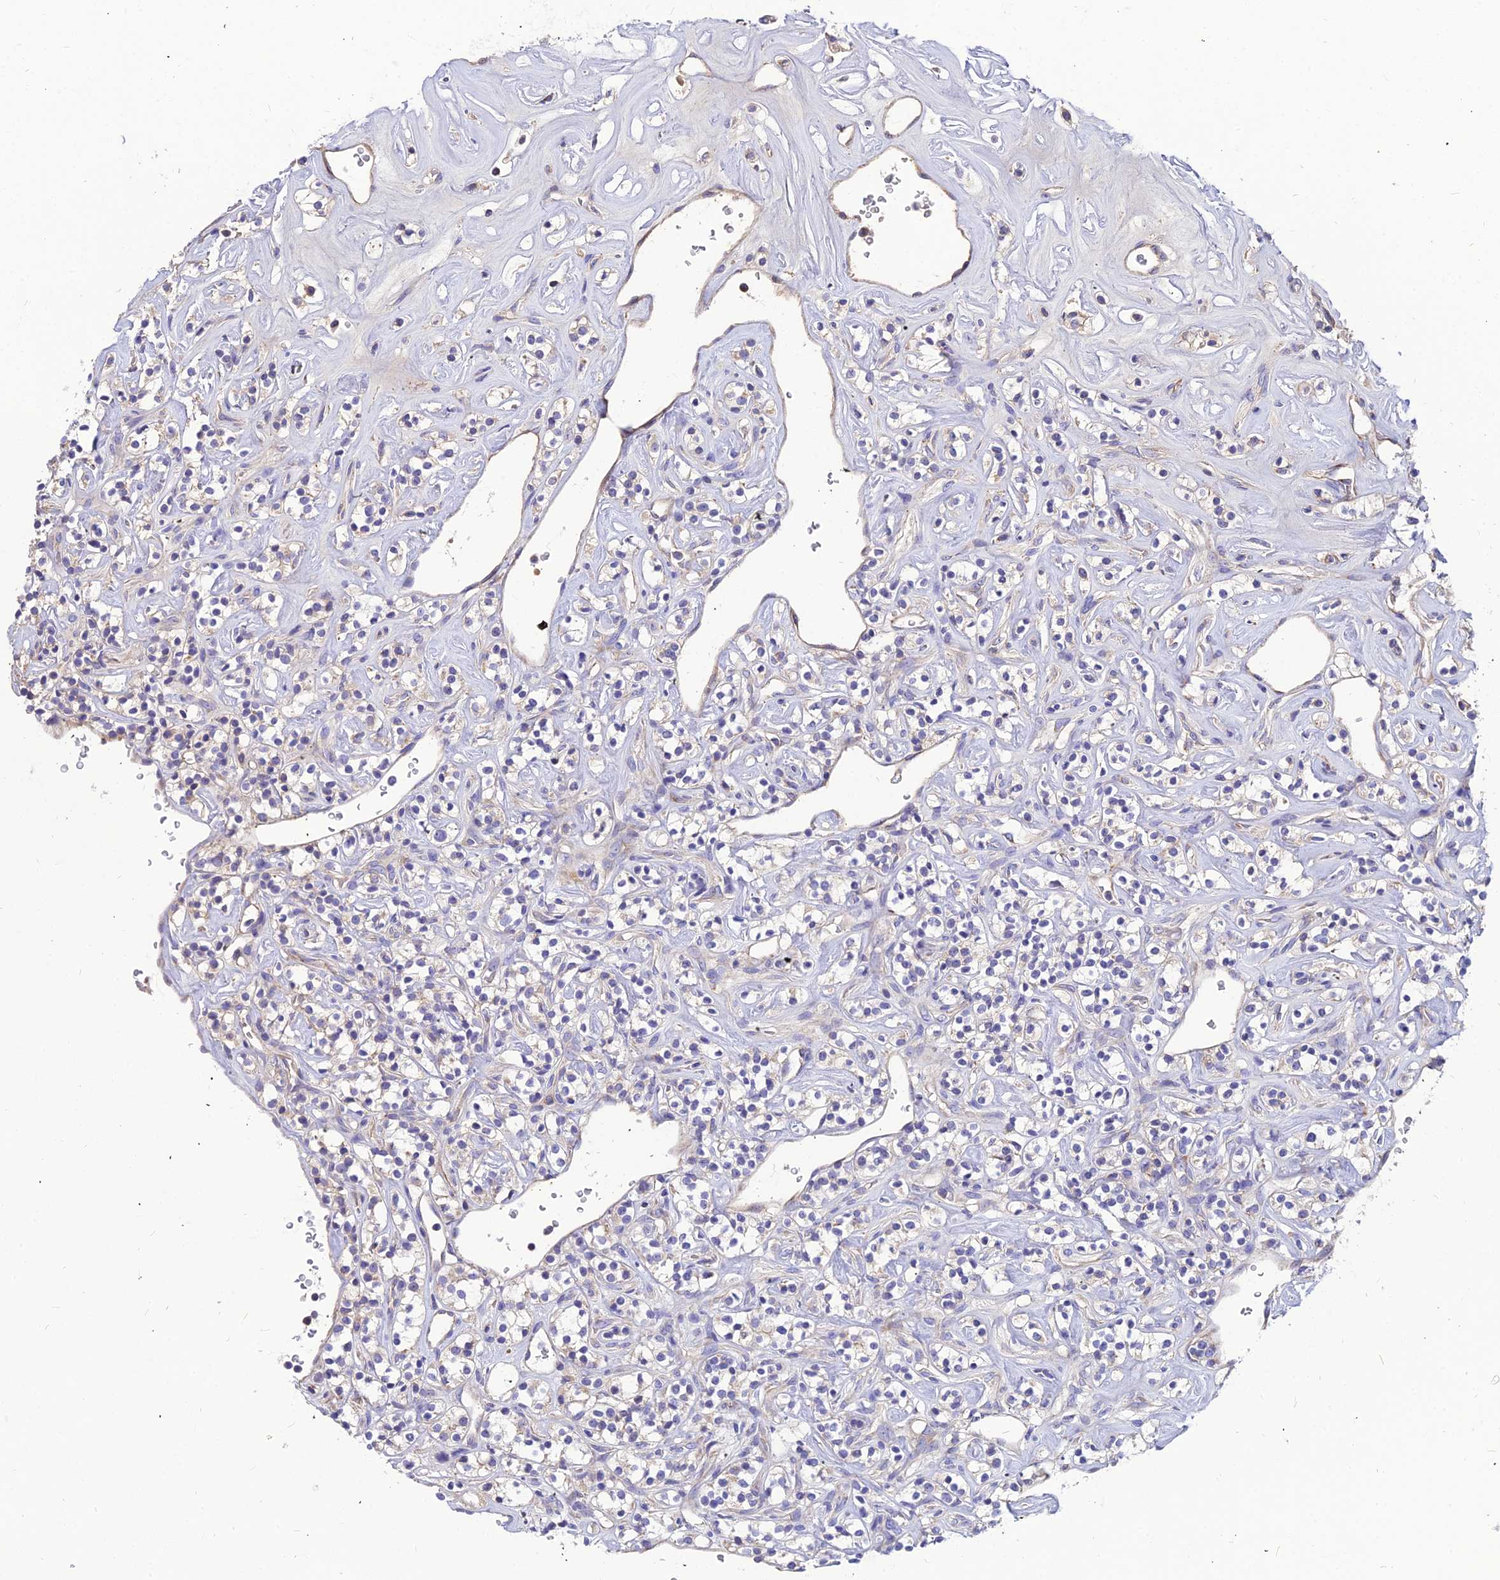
{"staining": {"intensity": "negative", "quantity": "none", "location": "none"}, "tissue": "renal cancer", "cell_type": "Tumor cells", "image_type": "cancer", "snomed": [{"axis": "morphology", "description": "Adenocarcinoma, NOS"}, {"axis": "topography", "description": "Kidney"}], "caption": "Immunohistochemical staining of renal cancer demonstrates no significant staining in tumor cells.", "gene": "ASPHD1", "patient": {"sex": "male", "age": 77}}